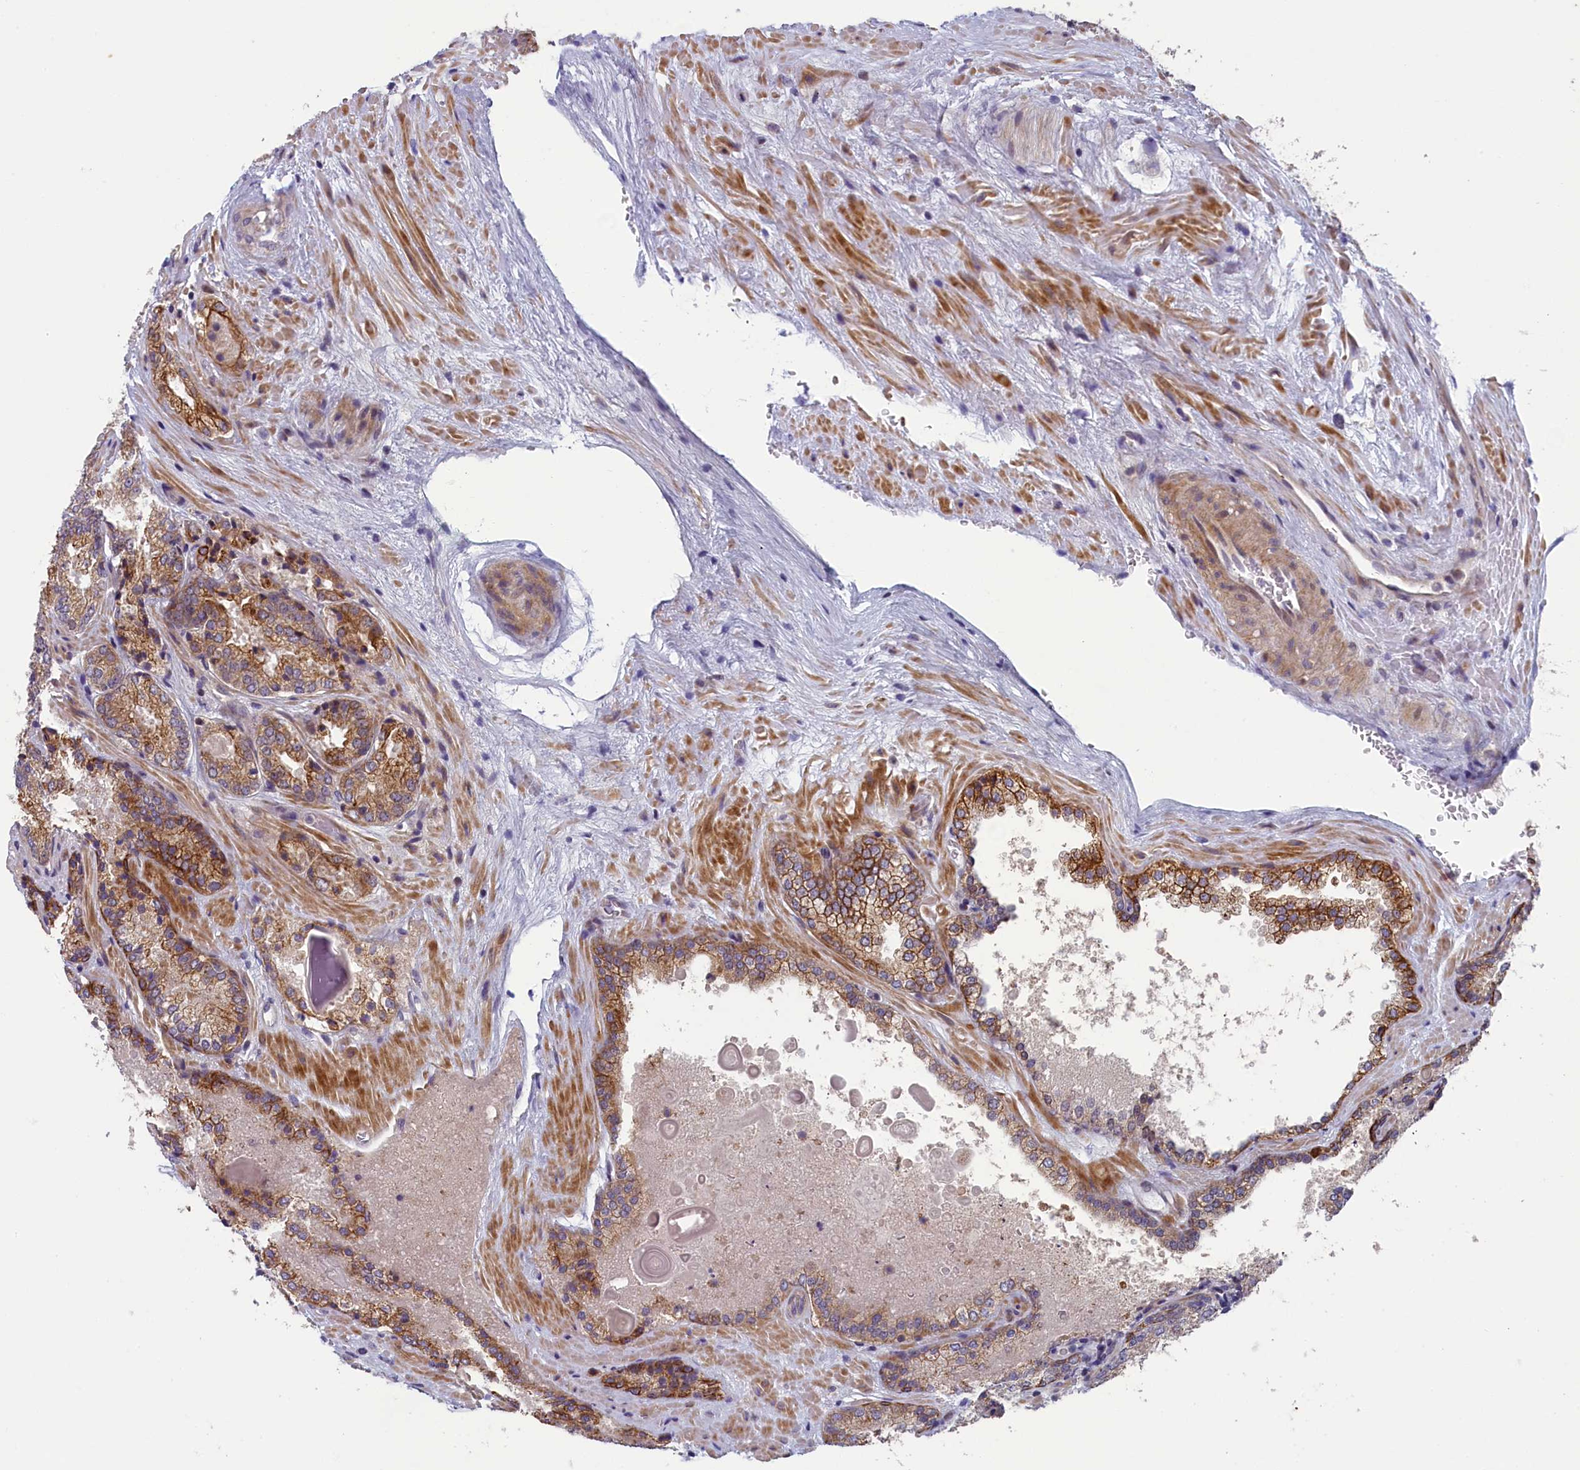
{"staining": {"intensity": "moderate", "quantity": ">75%", "location": "cytoplasmic/membranous"}, "tissue": "prostate cancer", "cell_type": "Tumor cells", "image_type": "cancer", "snomed": [{"axis": "morphology", "description": "Adenocarcinoma, Low grade"}, {"axis": "topography", "description": "Prostate"}], "caption": "Immunohistochemical staining of human adenocarcinoma (low-grade) (prostate) displays medium levels of moderate cytoplasmic/membranous staining in approximately >75% of tumor cells. (IHC, brightfield microscopy, high magnification).", "gene": "ANKRD39", "patient": {"sex": "male", "age": 74}}